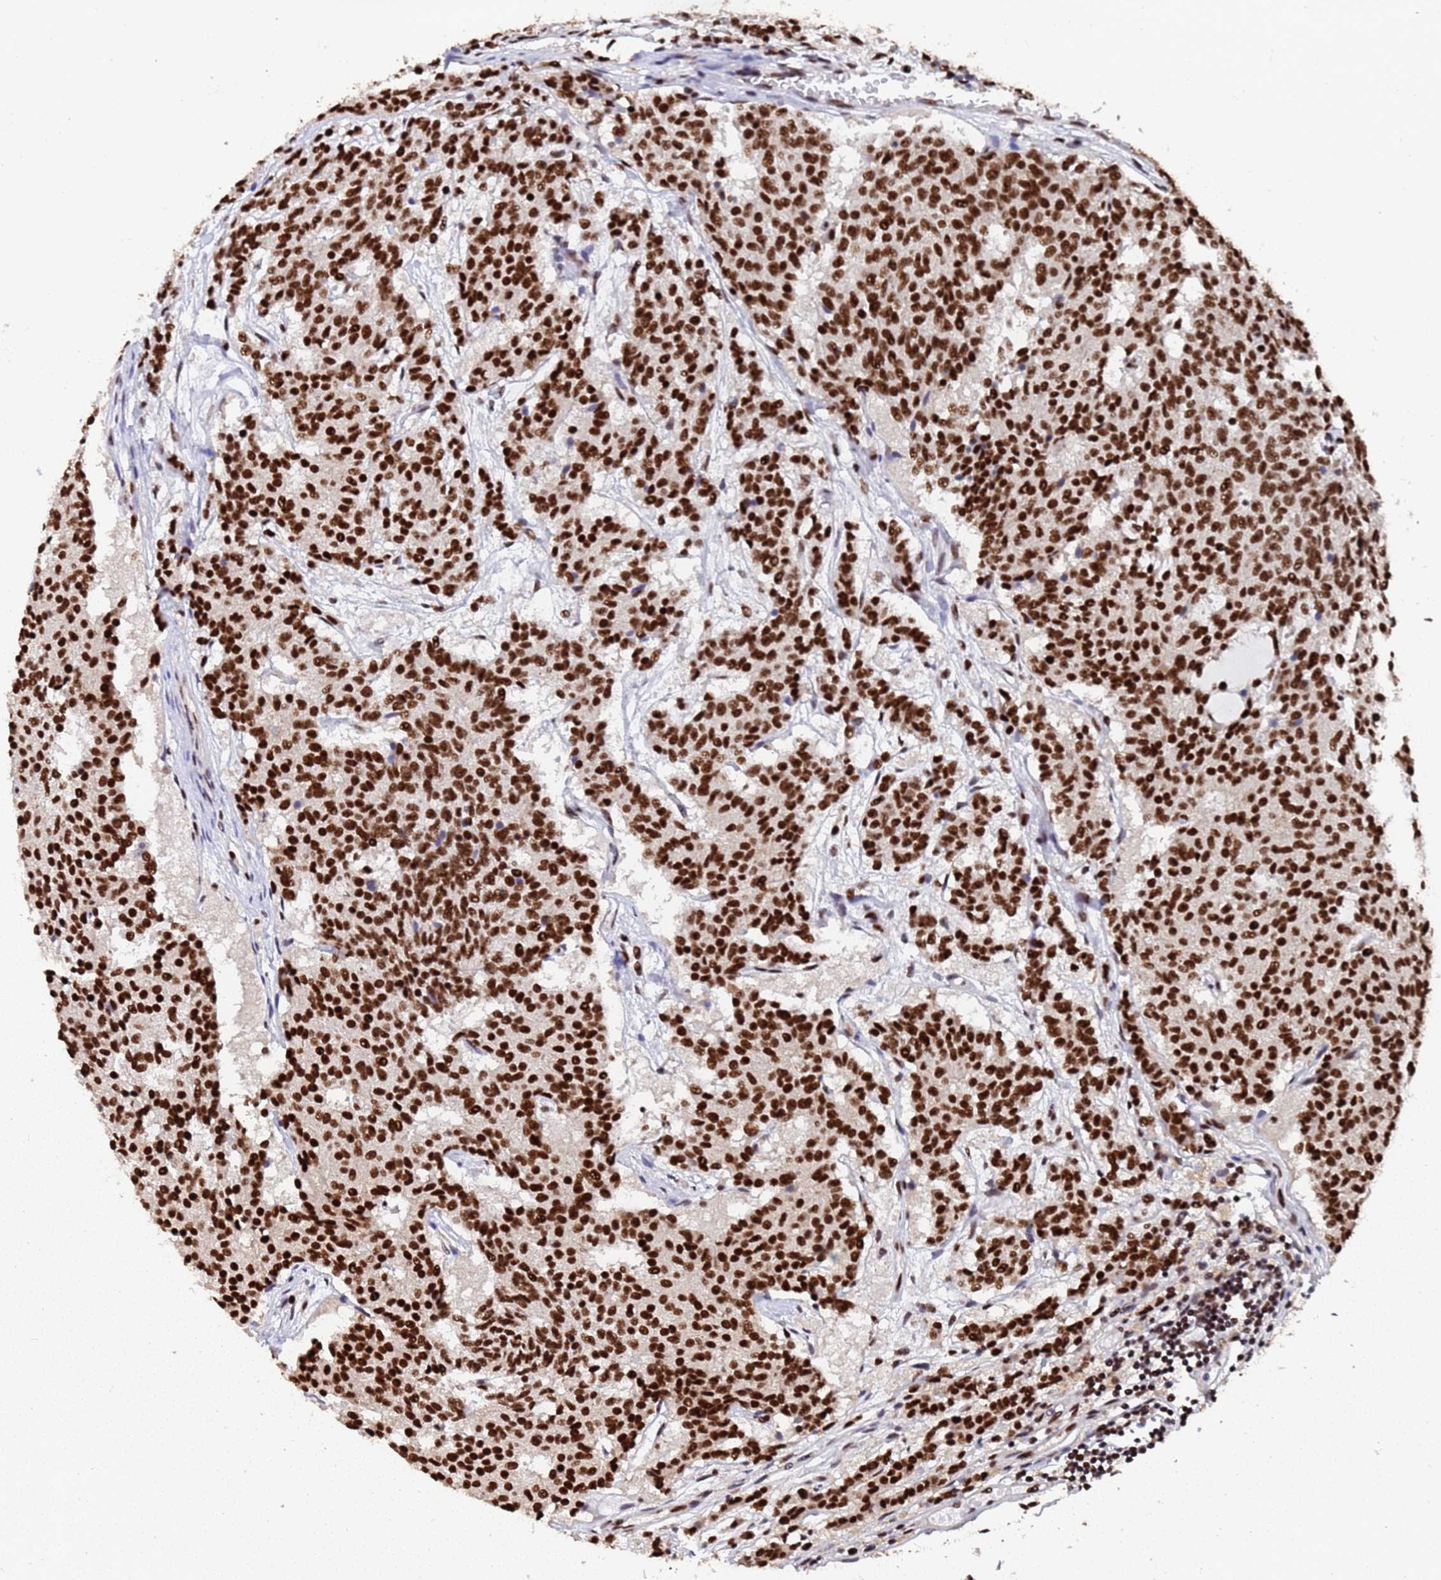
{"staining": {"intensity": "strong", "quantity": ">75%", "location": "nuclear"}, "tissue": "carcinoid", "cell_type": "Tumor cells", "image_type": "cancer", "snomed": [{"axis": "morphology", "description": "Carcinoid, malignant, NOS"}, {"axis": "topography", "description": "Pancreas"}], "caption": "About >75% of tumor cells in human carcinoid demonstrate strong nuclear protein positivity as visualized by brown immunohistochemical staining.", "gene": "SF3B2", "patient": {"sex": "female", "age": 54}}